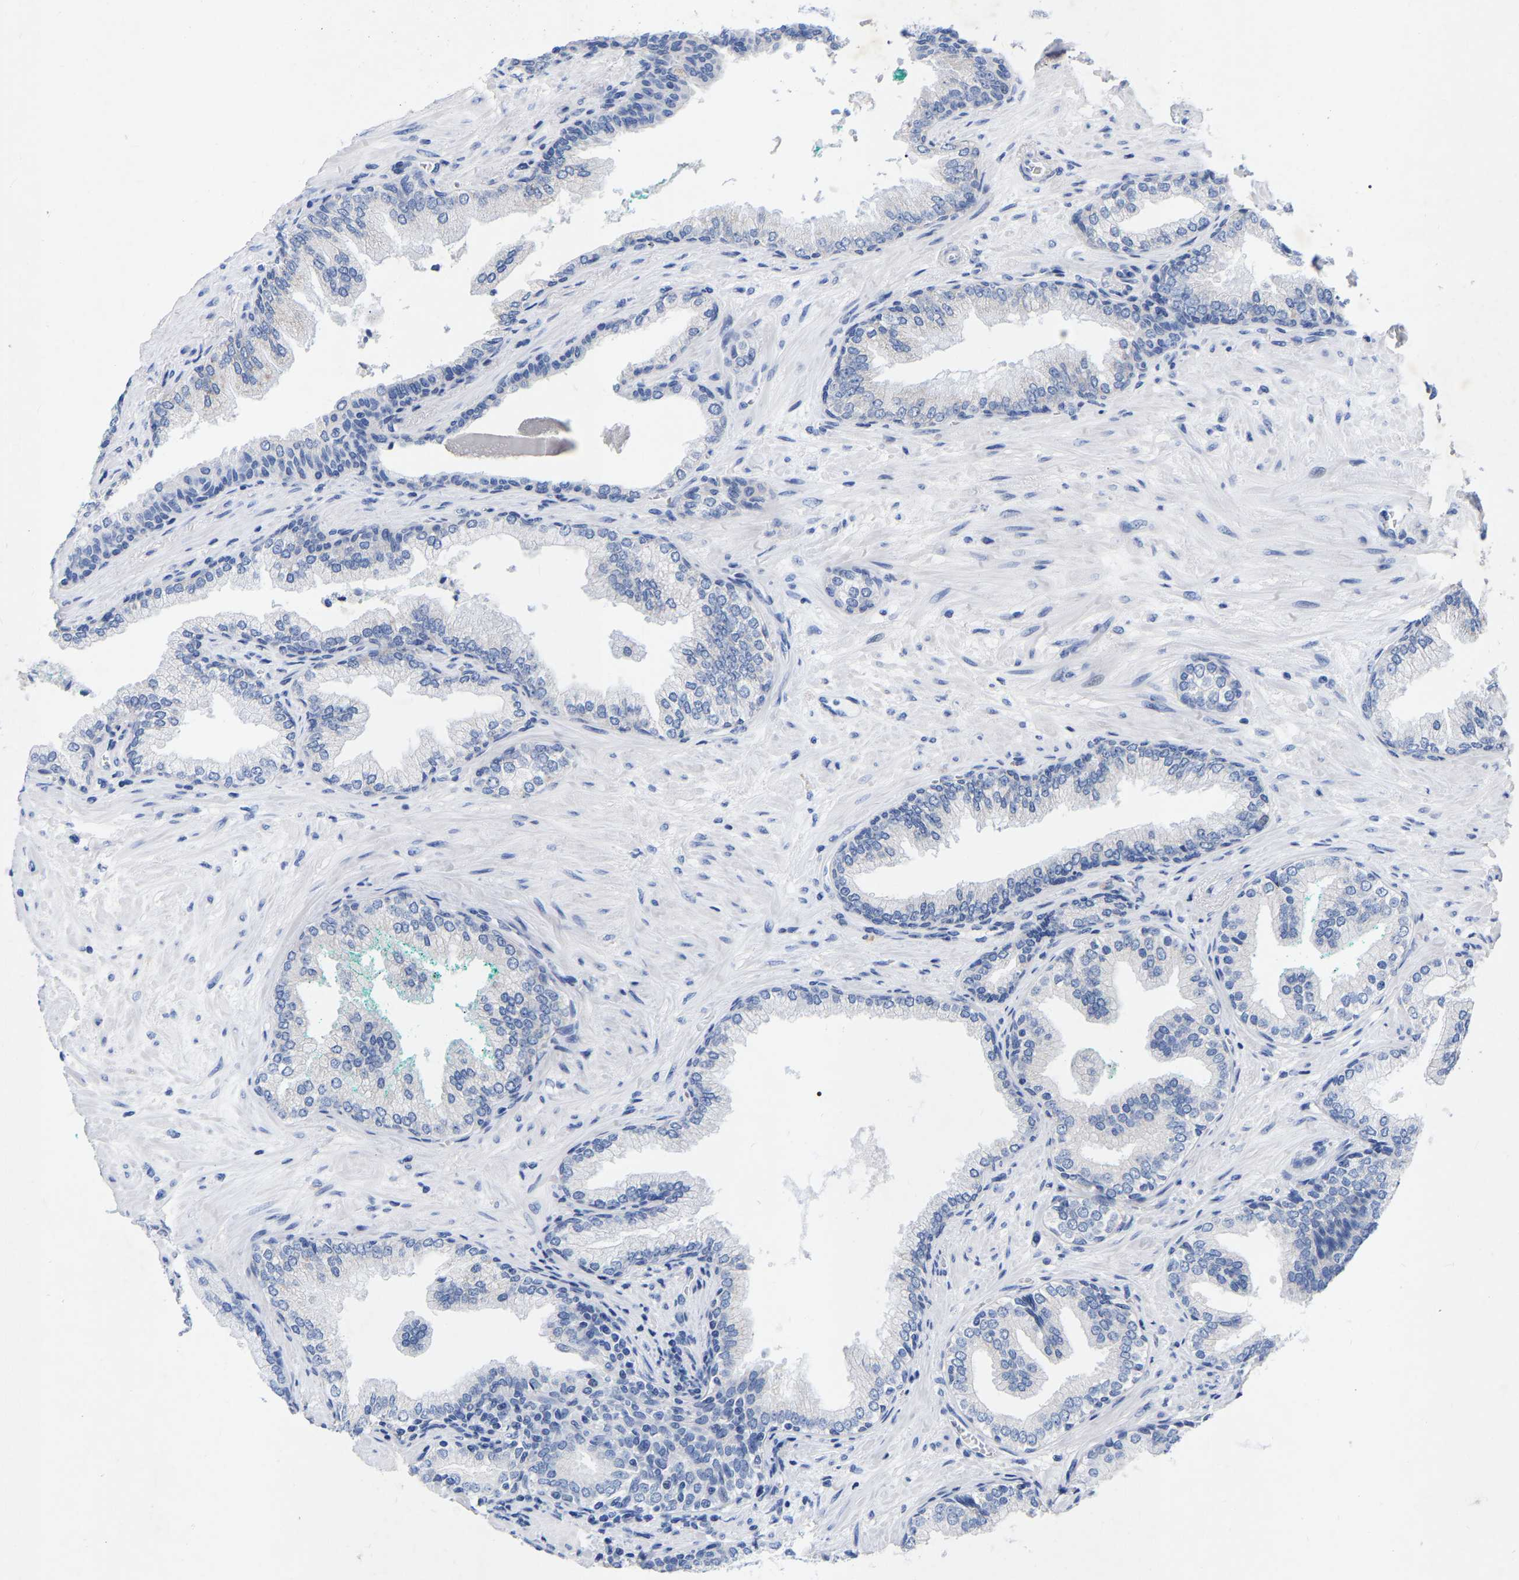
{"staining": {"intensity": "negative", "quantity": "none", "location": "none"}, "tissue": "prostate cancer", "cell_type": "Tumor cells", "image_type": "cancer", "snomed": [{"axis": "morphology", "description": "Adenocarcinoma, High grade"}, {"axis": "topography", "description": "Prostate"}], "caption": "An image of human high-grade adenocarcinoma (prostate) is negative for staining in tumor cells.", "gene": "ZNF629", "patient": {"sex": "male", "age": 71}}